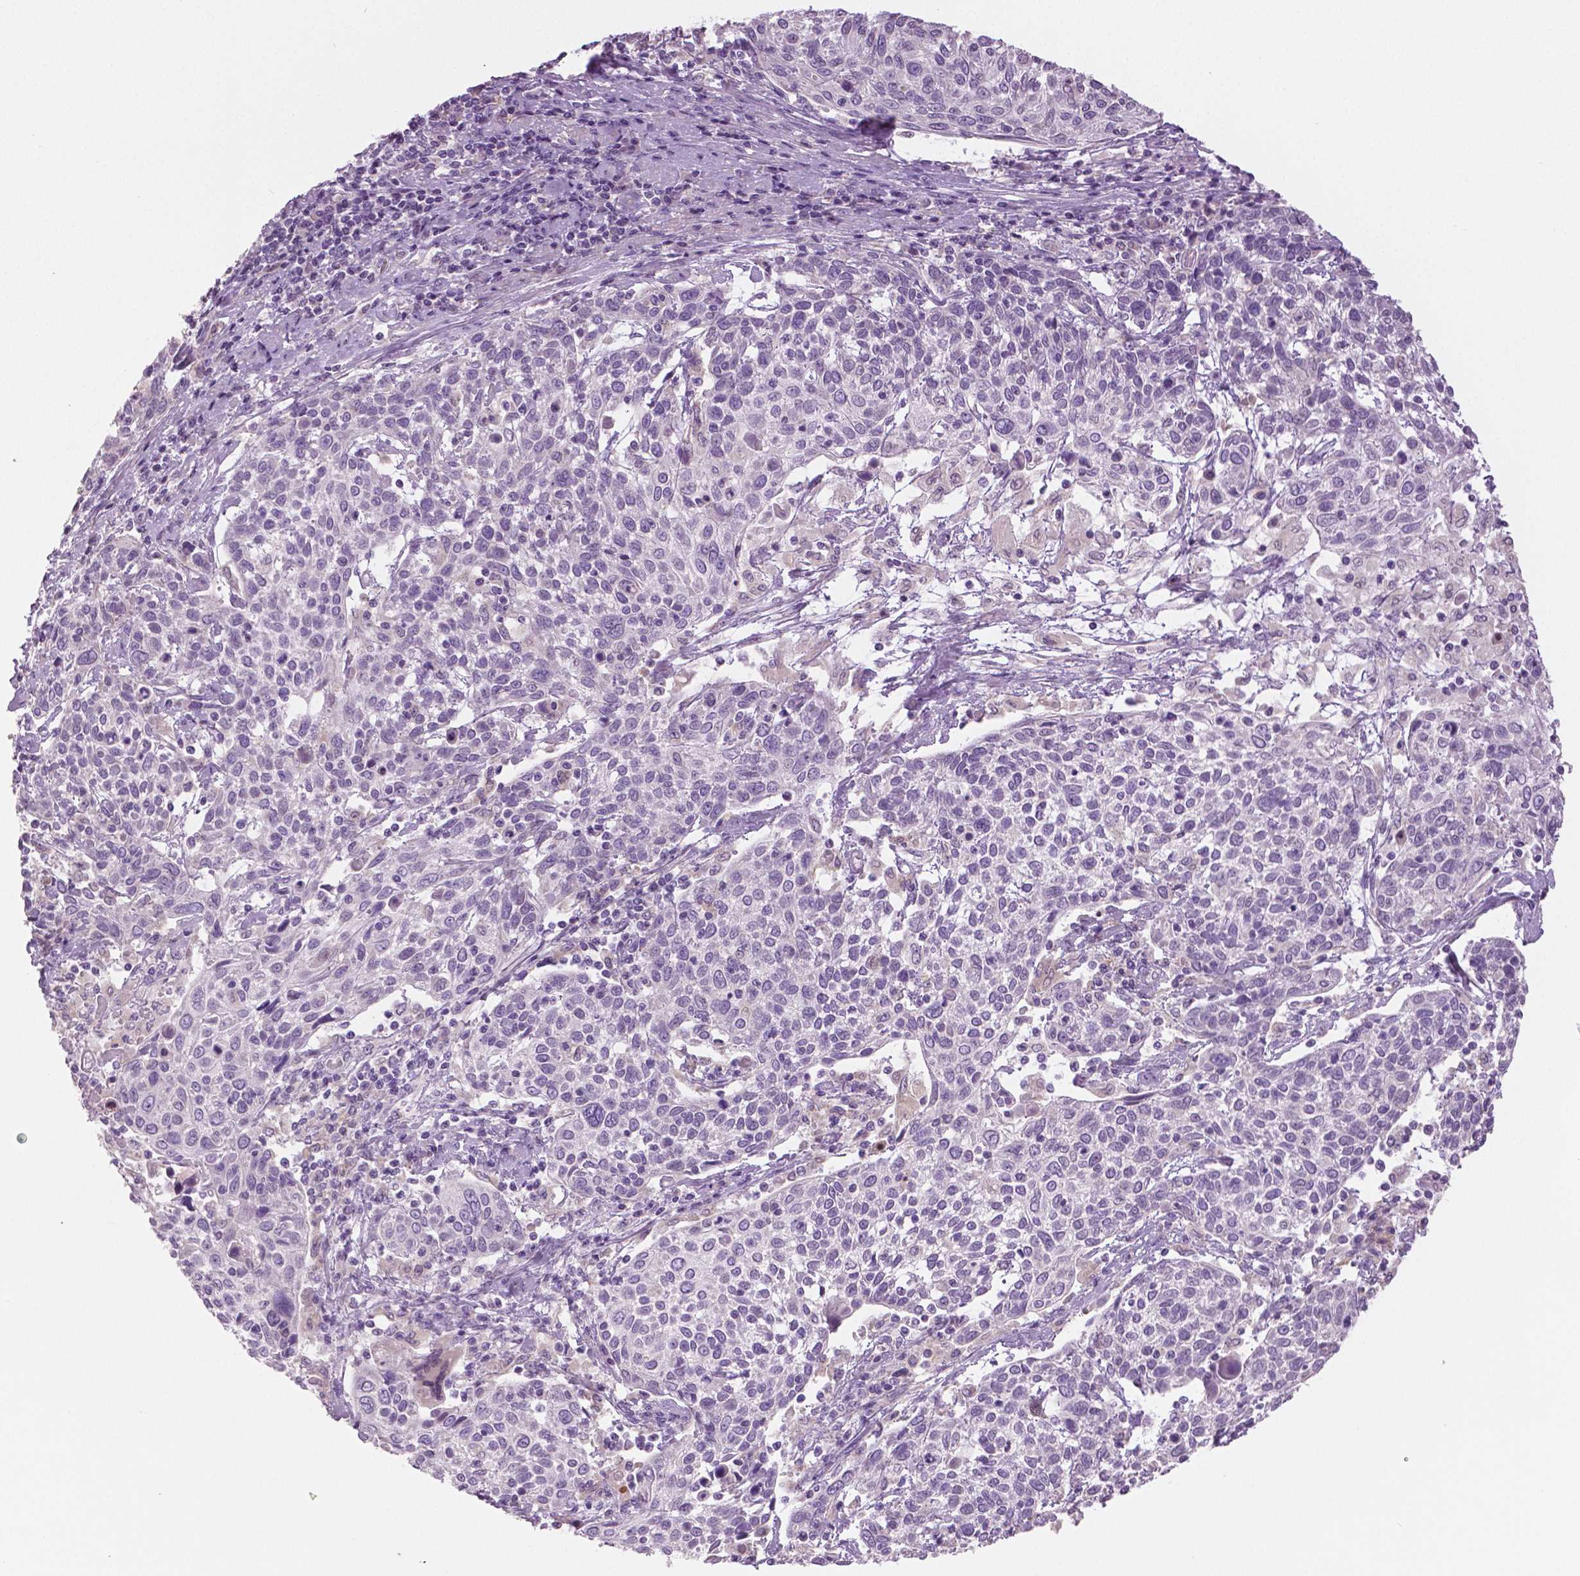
{"staining": {"intensity": "negative", "quantity": "none", "location": "none"}, "tissue": "cervical cancer", "cell_type": "Tumor cells", "image_type": "cancer", "snomed": [{"axis": "morphology", "description": "Squamous cell carcinoma, NOS"}, {"axis": "topography", "description": "Cervix"}], "caption": "High power microscopy micrograph of an IHC photomicrograph of squamous cell carcinoma (cervical), revealing no significant positivity in tumor cells.", "gene": "DNAH12", "patient": {"sex": "female", "age": 61}}